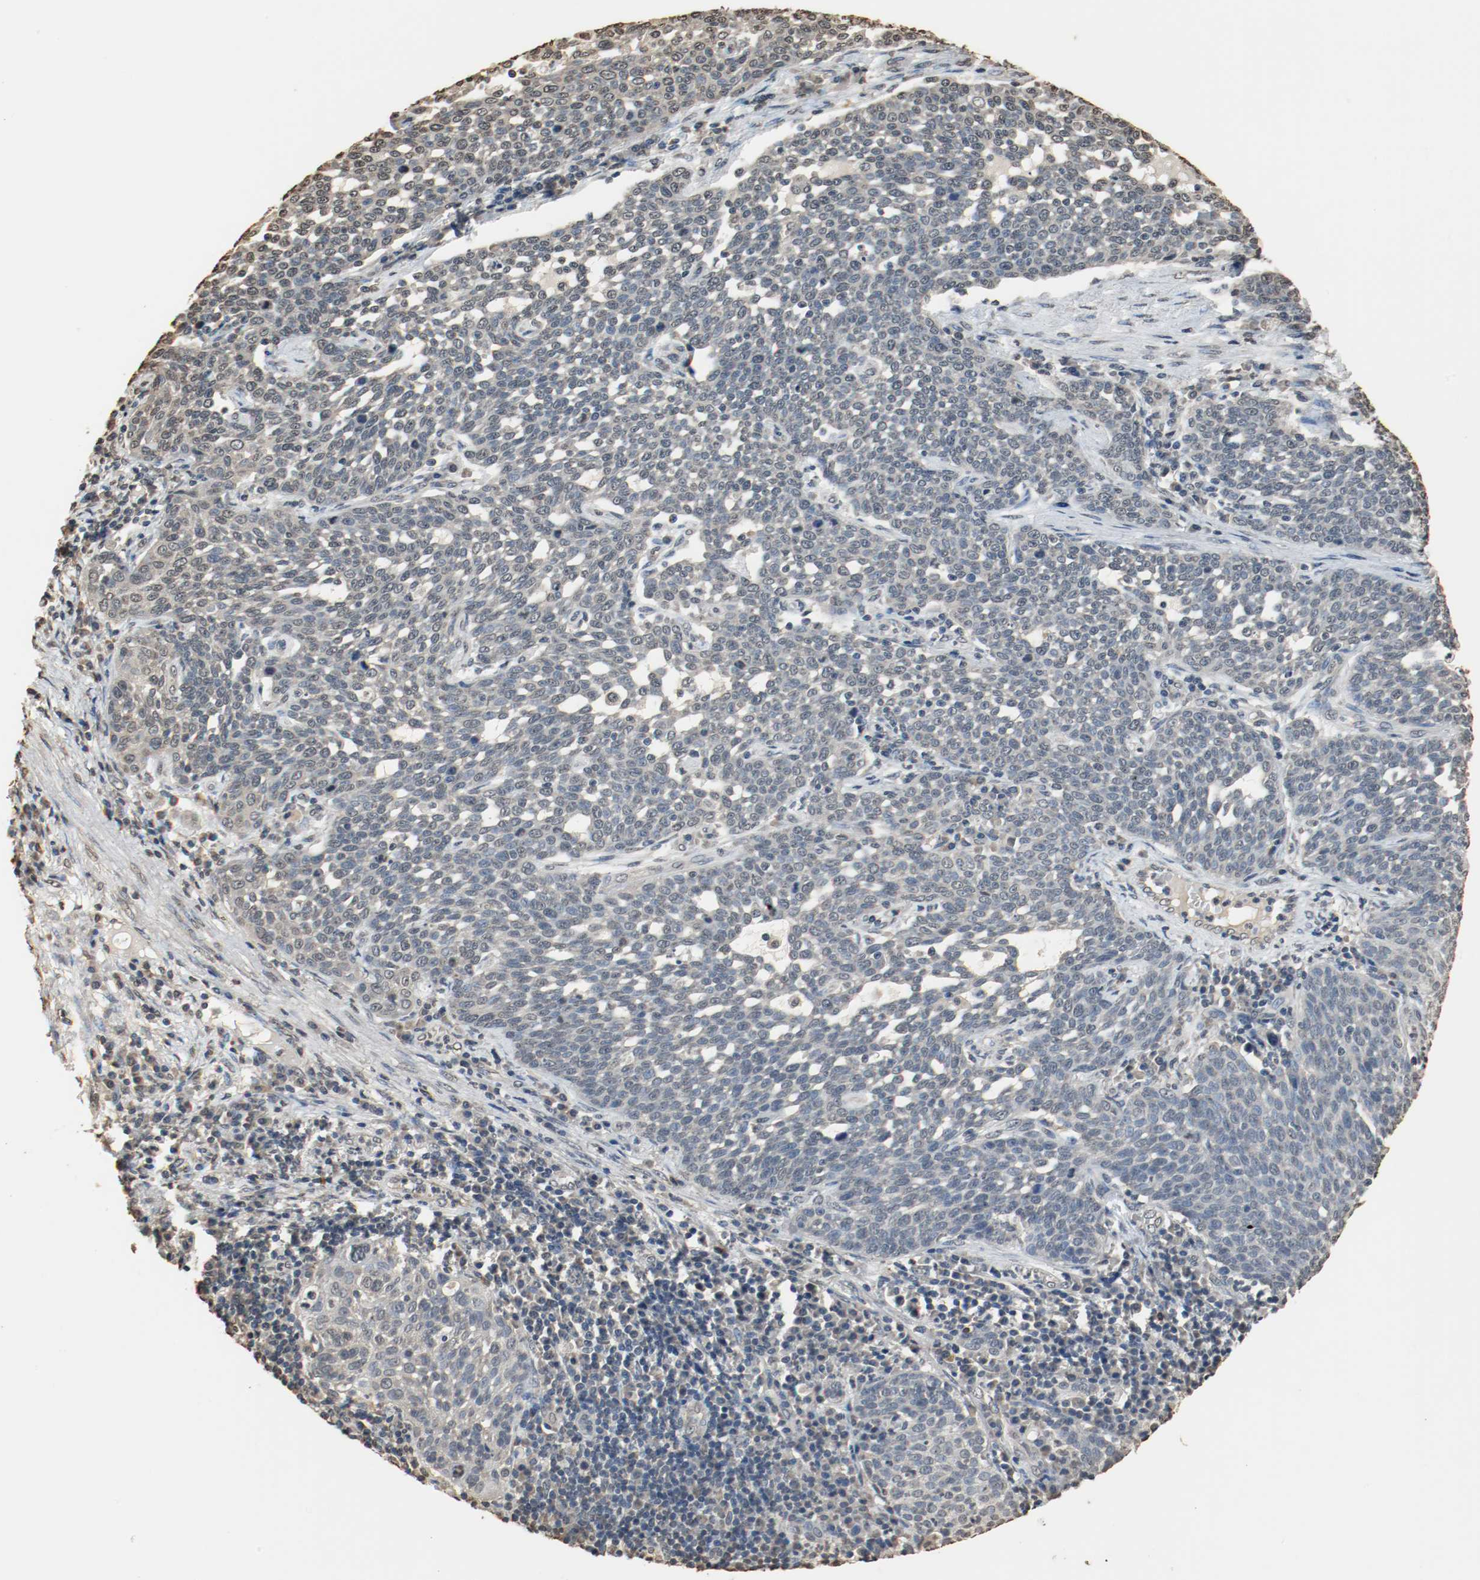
{"staining": {"intensity": "negative", "quantity": "none", "location": "none"}, "tissue": "cervical cancer", "cell_type": "Tumor cells", "image_type": "cancer", "snomed": [{"axis": "morphology", "description": "Squamous cell carcinoma, NOS"}, {"axis": "topography", "description": "Cervix"}], "caption": "DAB (3,3'-diaminobenzidine) immunohistochemical staining of human cervical cancer (squamous cell carcinoma) shows no significant staining in tumor cells.", "gene": "RTN4", "patient": {"sex": "female", "age": 34}}